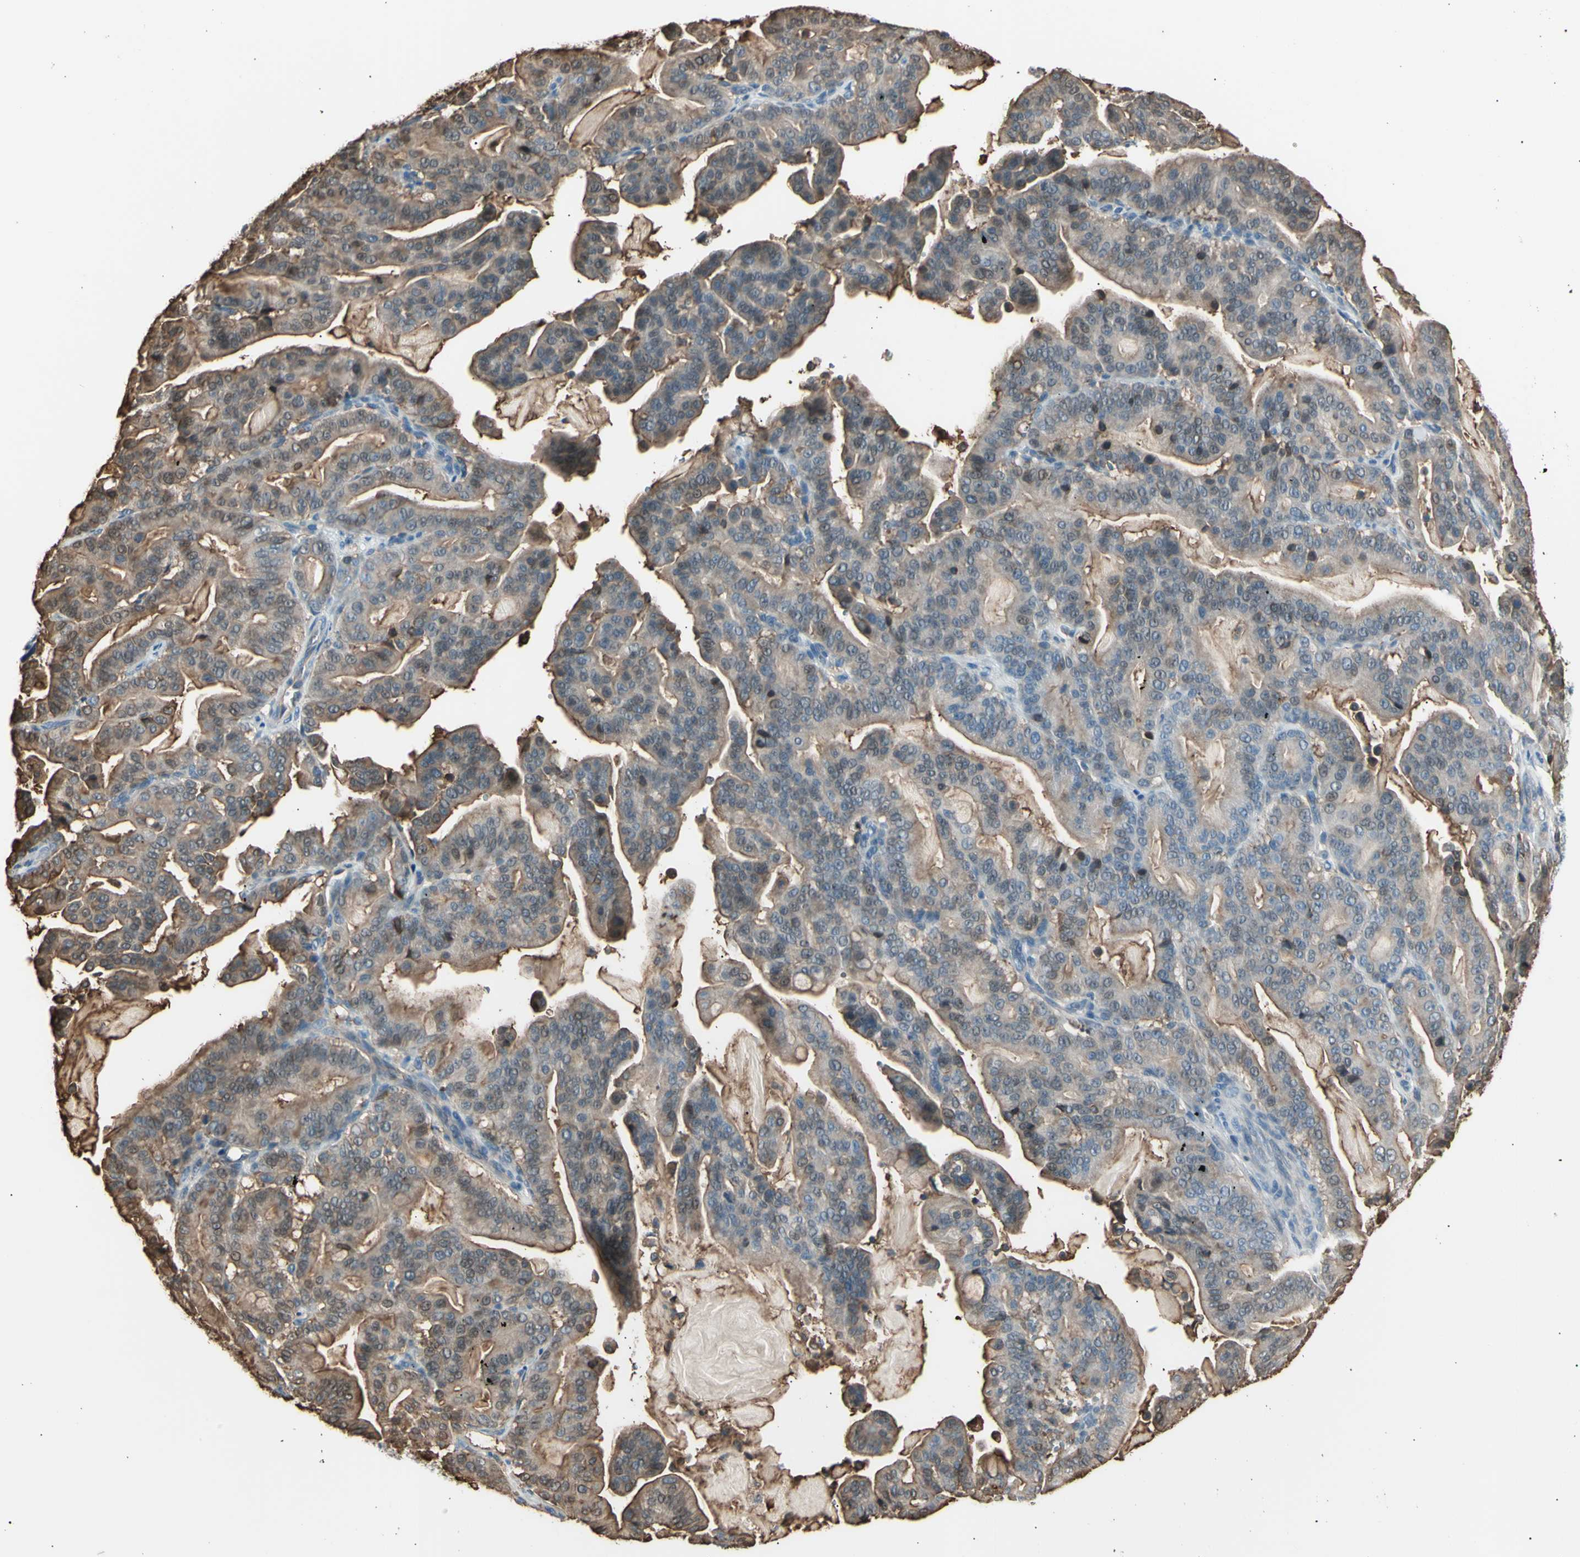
{"staining": {"intensity": "moderate", "quantity": ">75%", "location": "cytoplasmic/membranous"}, "tissue": "pancreatic cancer", "cell_type": "Tumor cells", "image_type": "cancer", "snomed": [{"axis": "morphology", "description": "Adenocarcinoma, NOS"}, {"axis": "topography", "description": "Pancreas"}], "caption": "Moderate cytoplasmic/membranous protein staining is seen in approximately >75% of tumor cells in pancreatic adenocarcinoma. (brown staining indicates protein expression, while blue staining denotes nuclei).", "gene": "LHPP", "patient": {"sex": "male", "age": 63}}